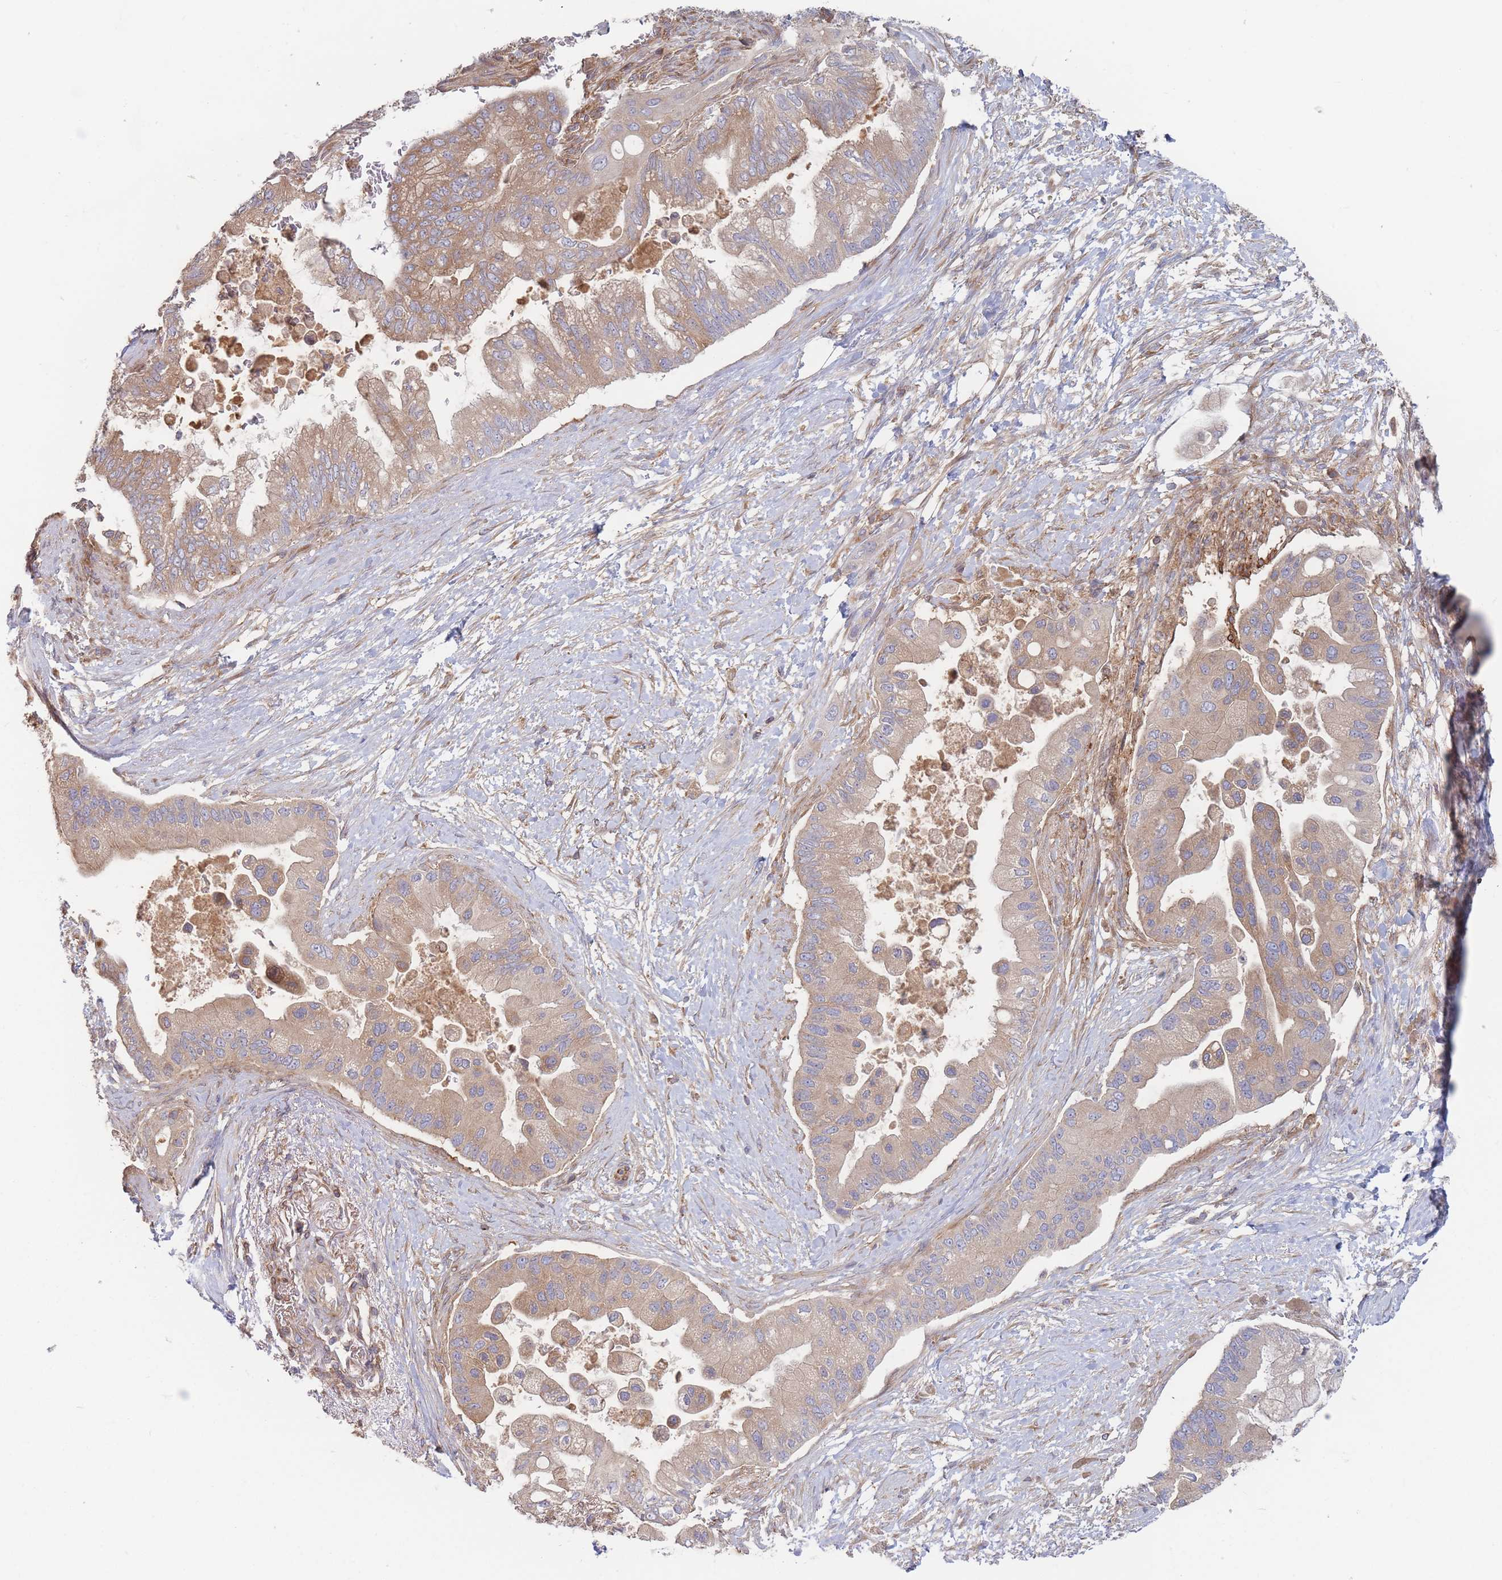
{"staining": {"intensity": "moderate", "quantity": ">75%", "location": "cytoplasmic/membranous"}, "tissue": "pancreatic cancer", "cell_type": "Tumor cells", "image_type": "cancer", "snomed": [{"axis": "morphology", "description": "Adenocarcinoma, NOS"}, {"axis": "topography", "description": "Pancreas"}], "caption": "A histopathology image of human pancreatic adenocarcinoma stained for a protein reveals moderate cytoplasmic/membranous brown staining in tumor cells.", "gene": "KDSR", "patient": {"sex": "male", "age": 57}}